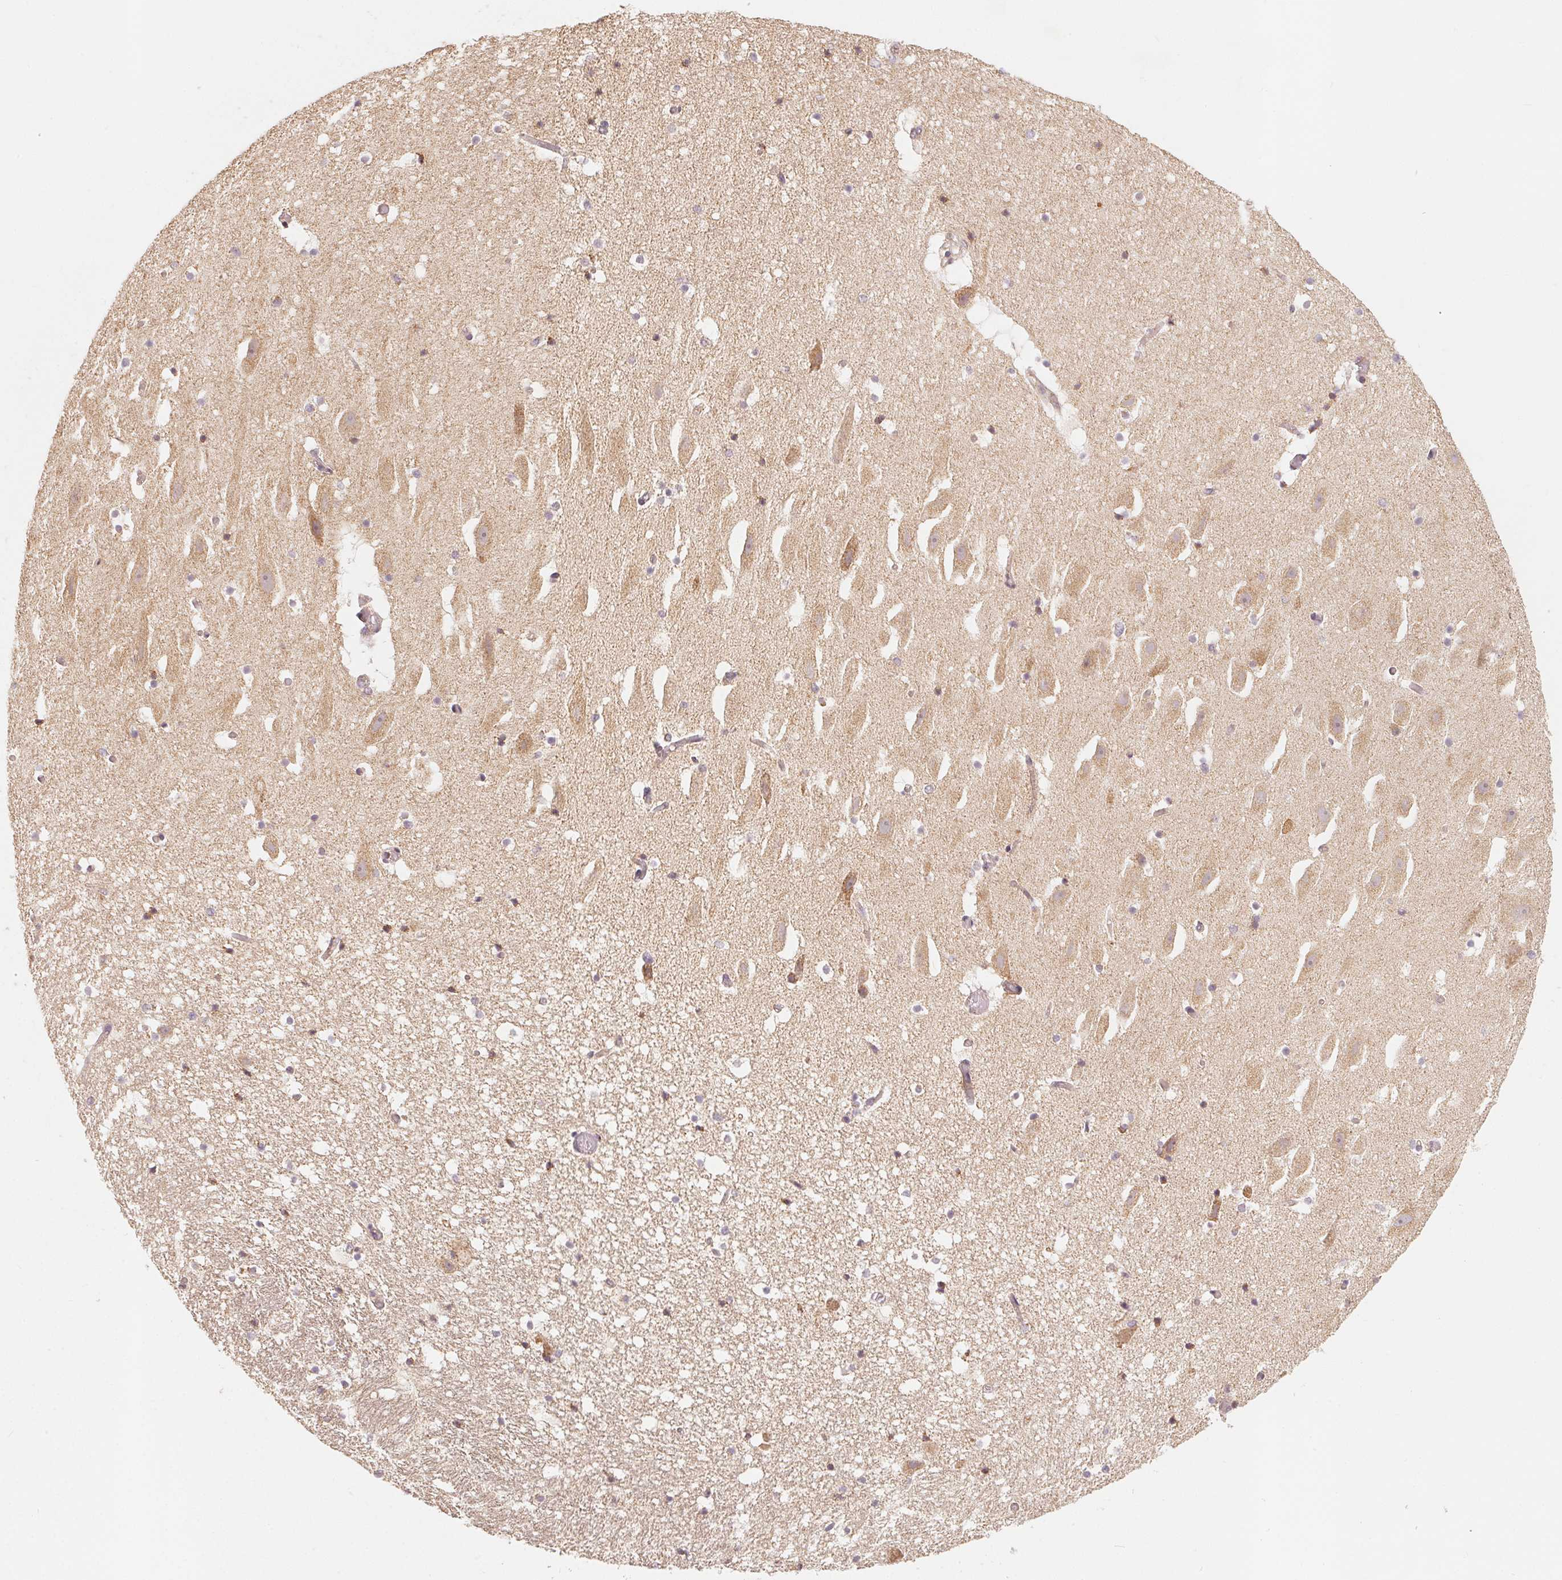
{"staining": {"intensity": "negative", "quantity": "none", "location": "none"}, "tissue": "hippocampus", "cell_type": "Glial cells", "image_type": "normal", "snomed": [{"axis": "morphology", "description": "Normal tissue, NOS"}, {"axis": "topography", "description": "Hippocampus"}], "caption": "Histopathology image shows no protein staining in glial cells of normal hippocampus. (Brightfield microscopy of DAB immunohistochemistry at high magnification).", "gene": "MATCAP1", "patient": {"sex": "male", "age": 26}}